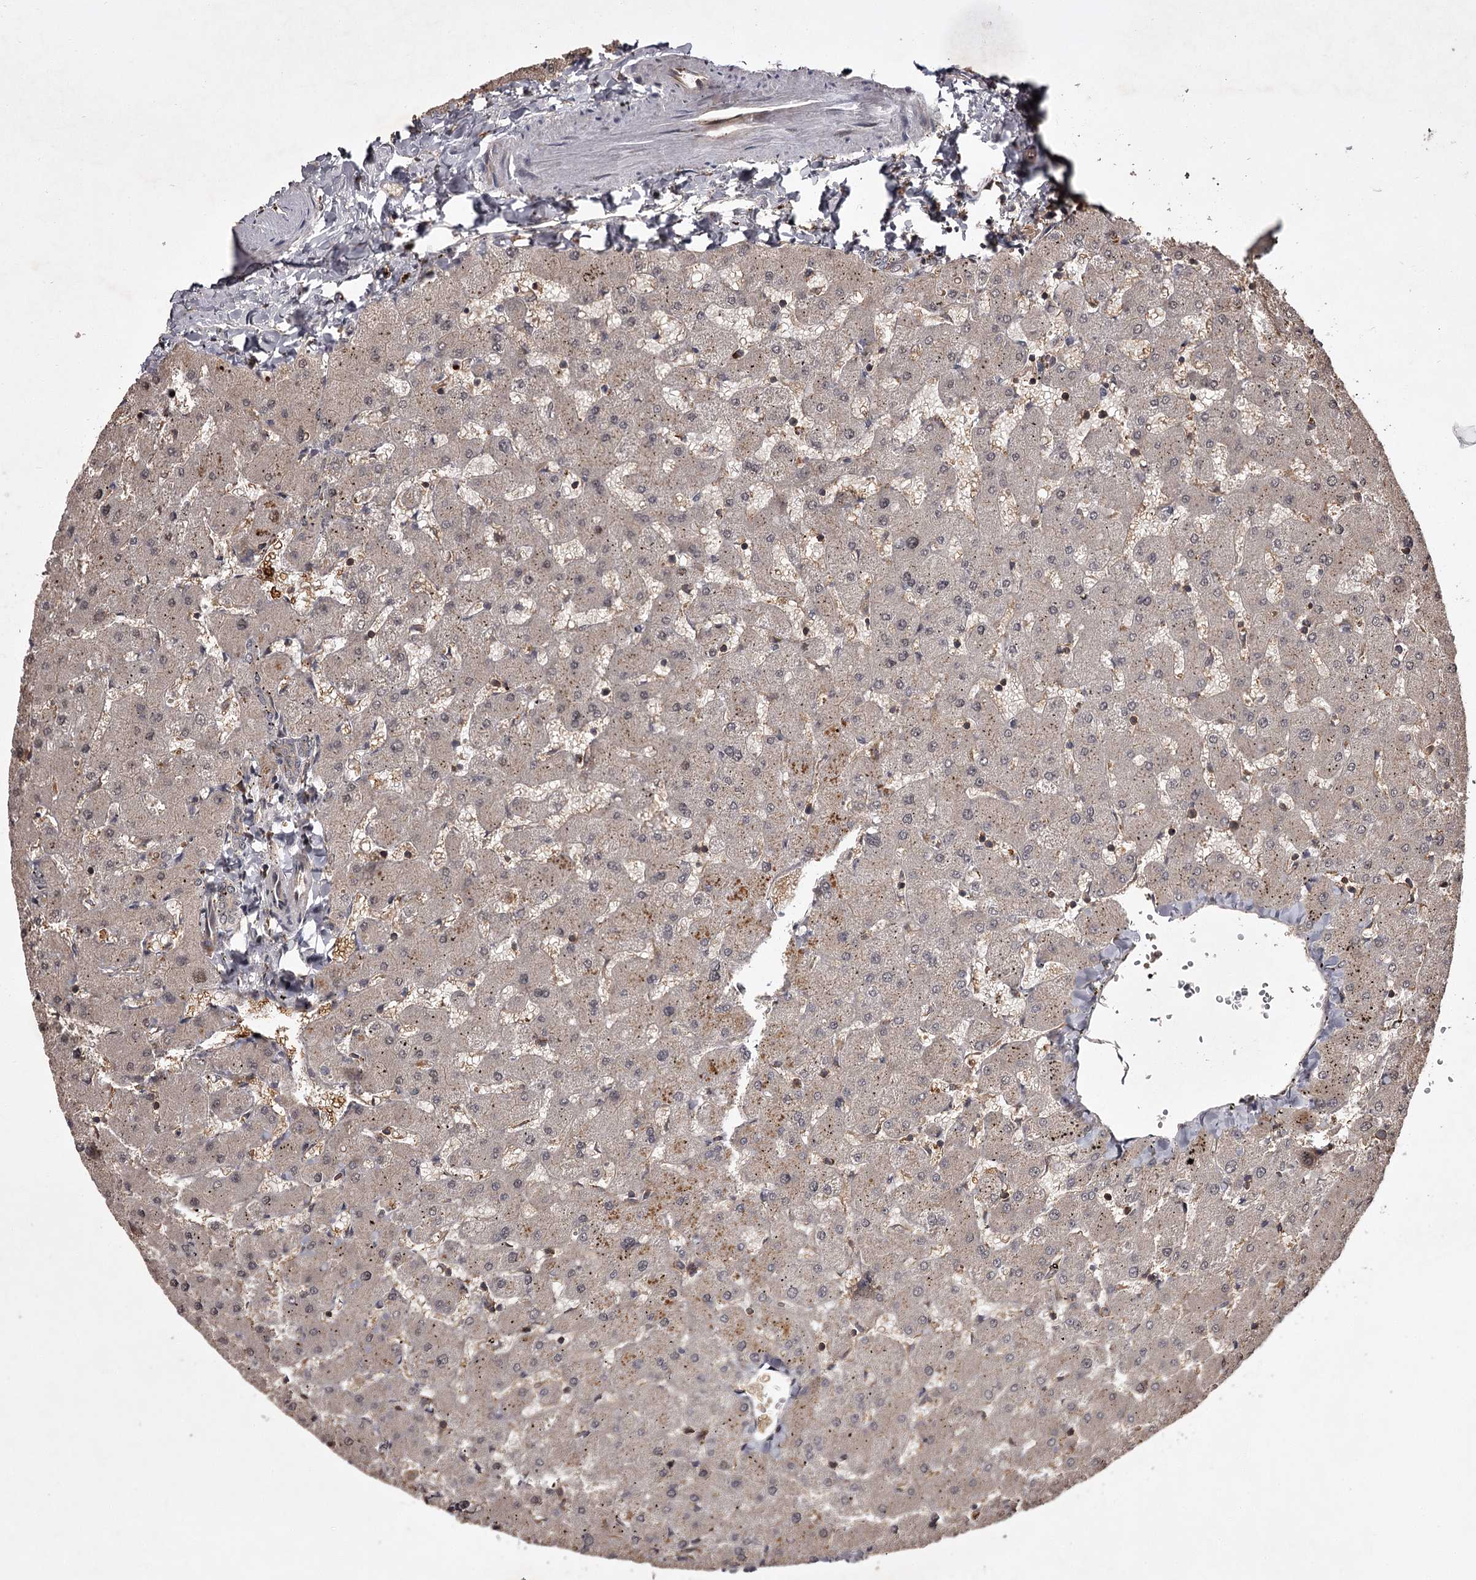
{"staining": {"intensity": "weak", "quantity": "25%-75%", "location": "cytoplasmic/membranous"}, "tissue": "liver", "cell_type": "Cholangiocytes", "image_type": "normal", "snomed": [{"axis": "morphology", "description": "Normal tissue, NOS"}, {"axis": "topography", "description": "Liver"}], "caption": "Protein staining of normal liver exhibits weak cytoplasmic/membranous expression in about 25%-75% of cholangiocytes.", "gene": "TBC1D23", "patient": {"sex": "female", "age": 63}}